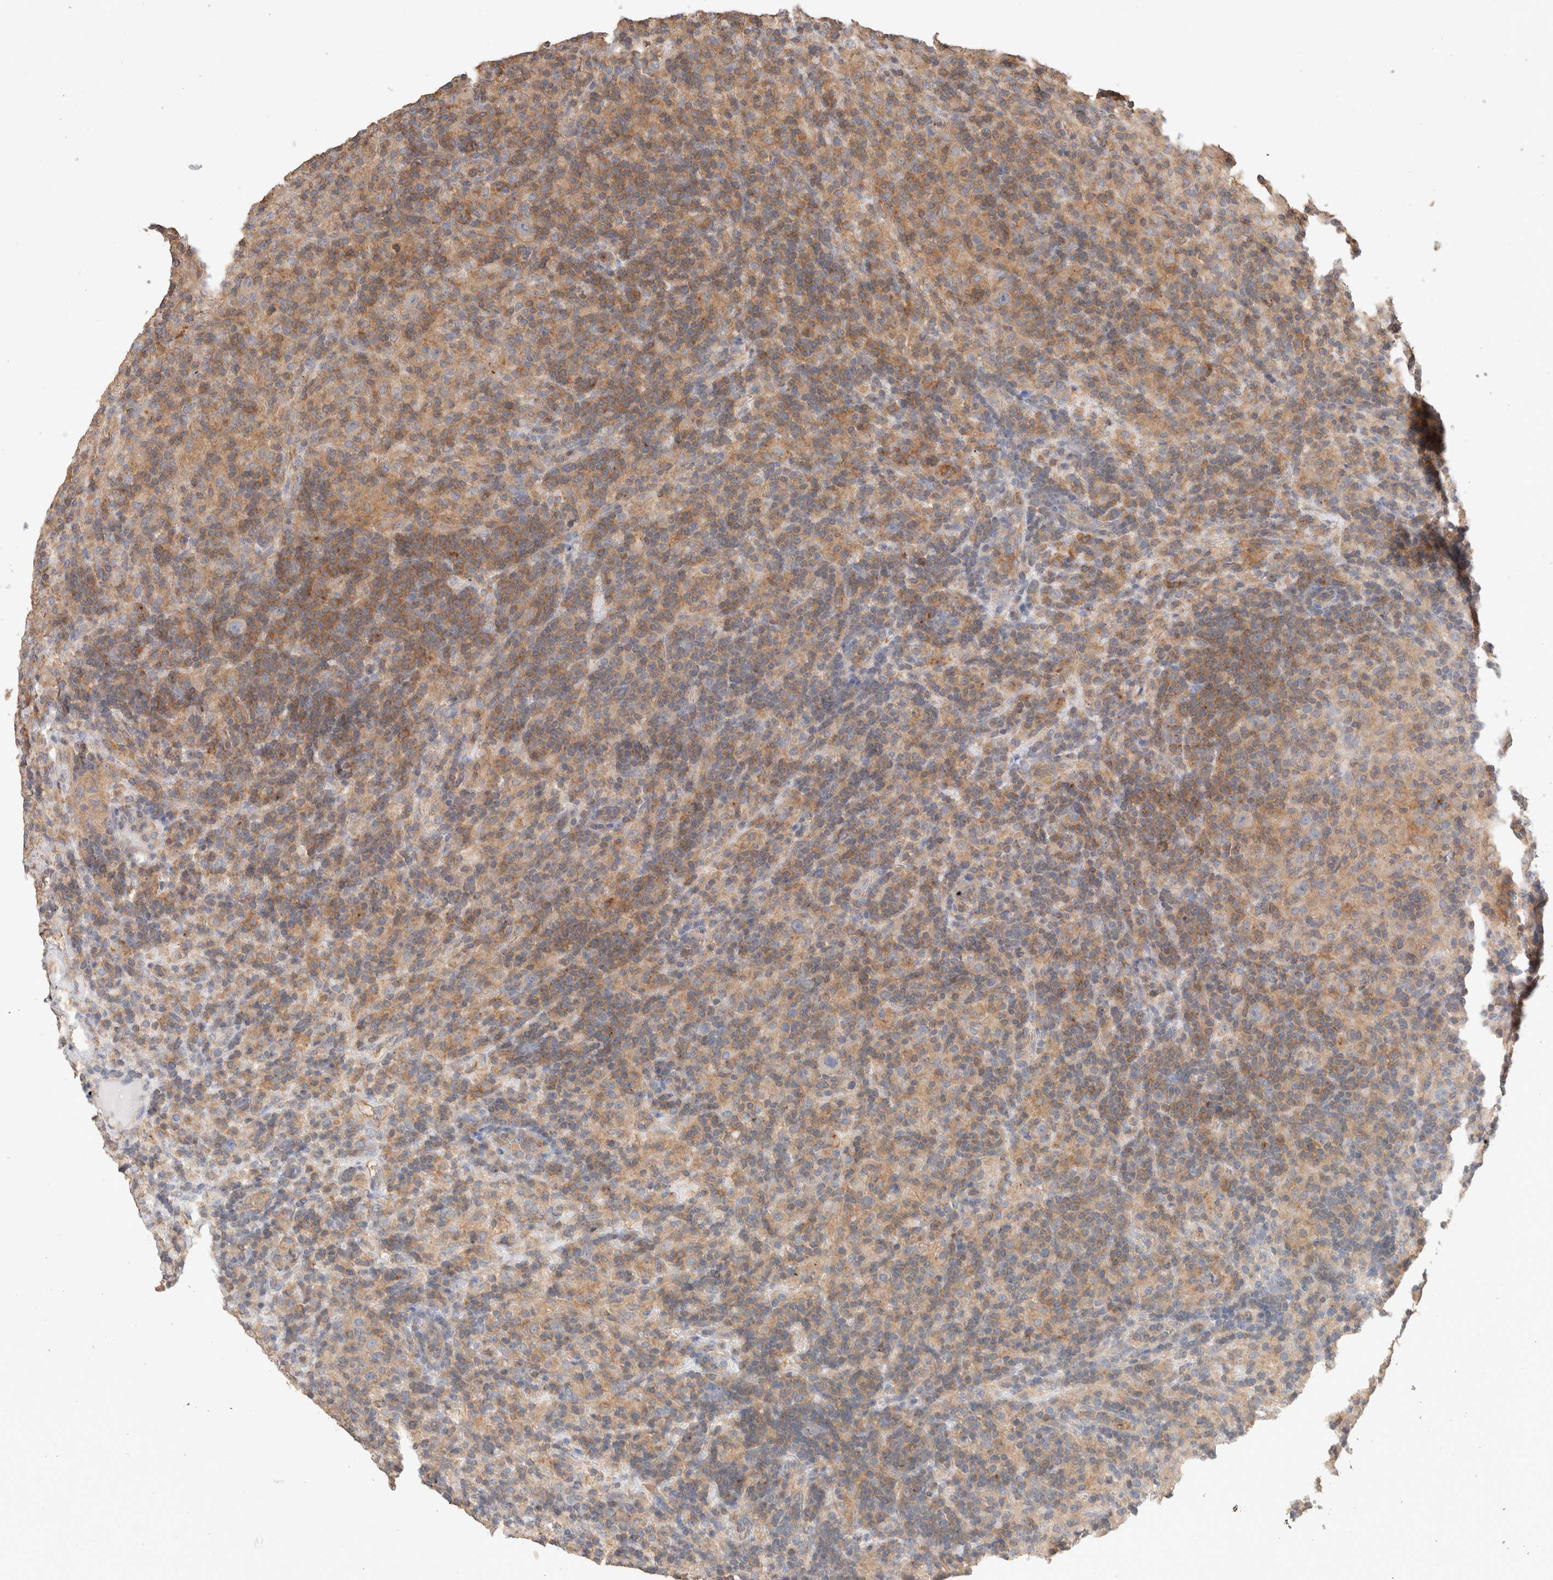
{"staining": {"intensity": "negative", "quantity": "none", "location": "none"}, "tissue": "lymphoma", "cell_type": "Tumor cells", "image_type": "cancer", "snomed": [{"axis": "morphology", "description": "Hodgkin's disease, NOS"}, {"axis": "topography", "description": "Lymph node"}], "caption": "DAB (3,3'-diaminobenzidine) immunohistochemical staining of human Hodgkin's disease demonstrates no significant staining in tumor cells.", "gene": "CFAP418", "patient": {"sex": "male", "age": 70}}